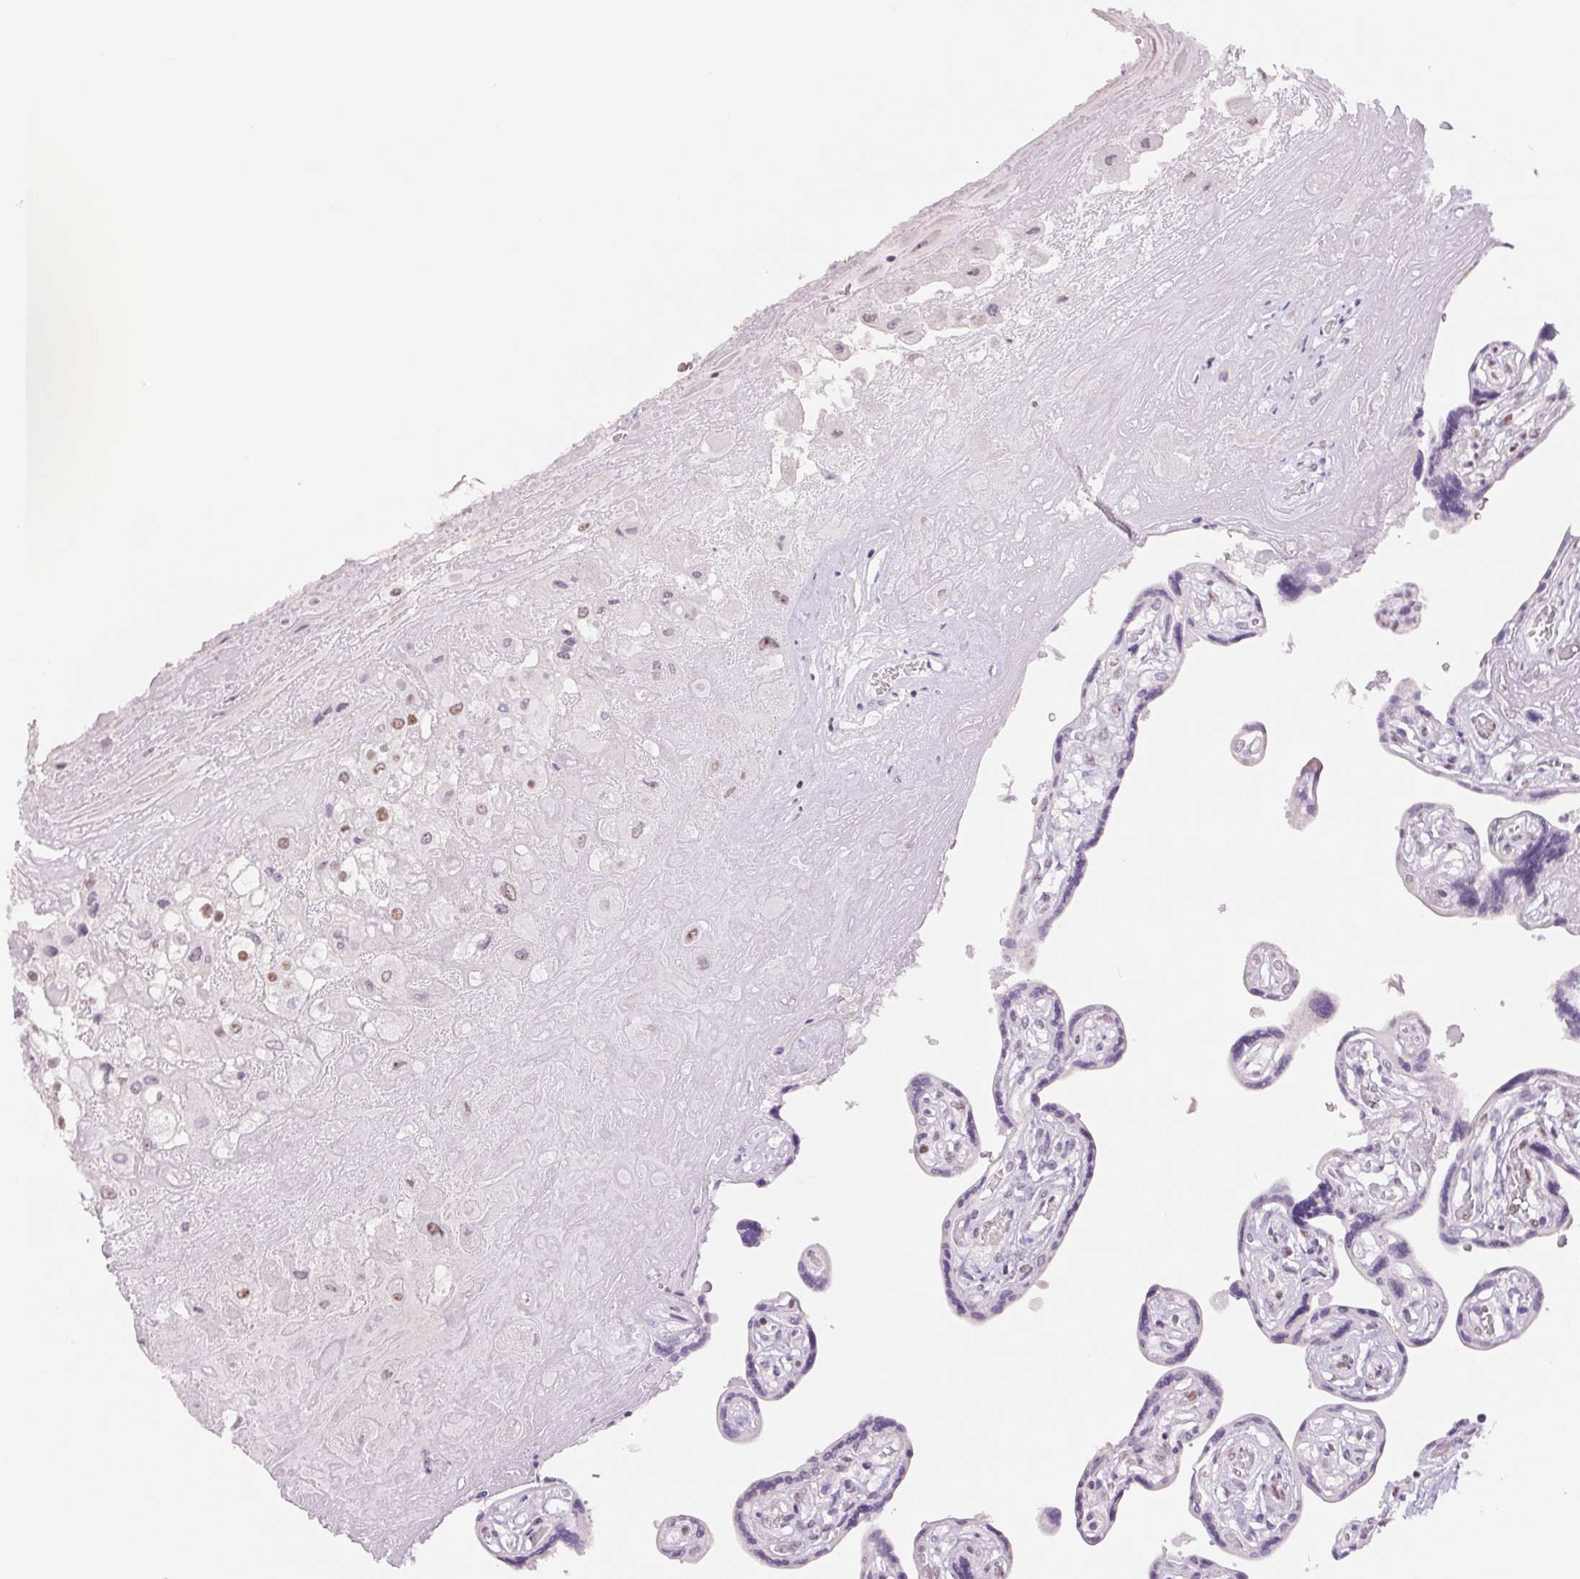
{"staining": {"intensity": "moderate", "quantity": "<25%", "location": "nuclear"}, "tissue": "placenta", "cell_type": "Decidual cells", "image_type": "normal", "snomed": [{"axis": "morphology", "description": "Normal tissue, NOS"}, {"axis": "topography", "description": "Placenta"}], "caption": "Protein staining of normal placenta displays moderate nuclear positivity in about <25% of decidual cells.", "gene": "ZC3H14", "patient": {"sex": "female", "age": 32}}